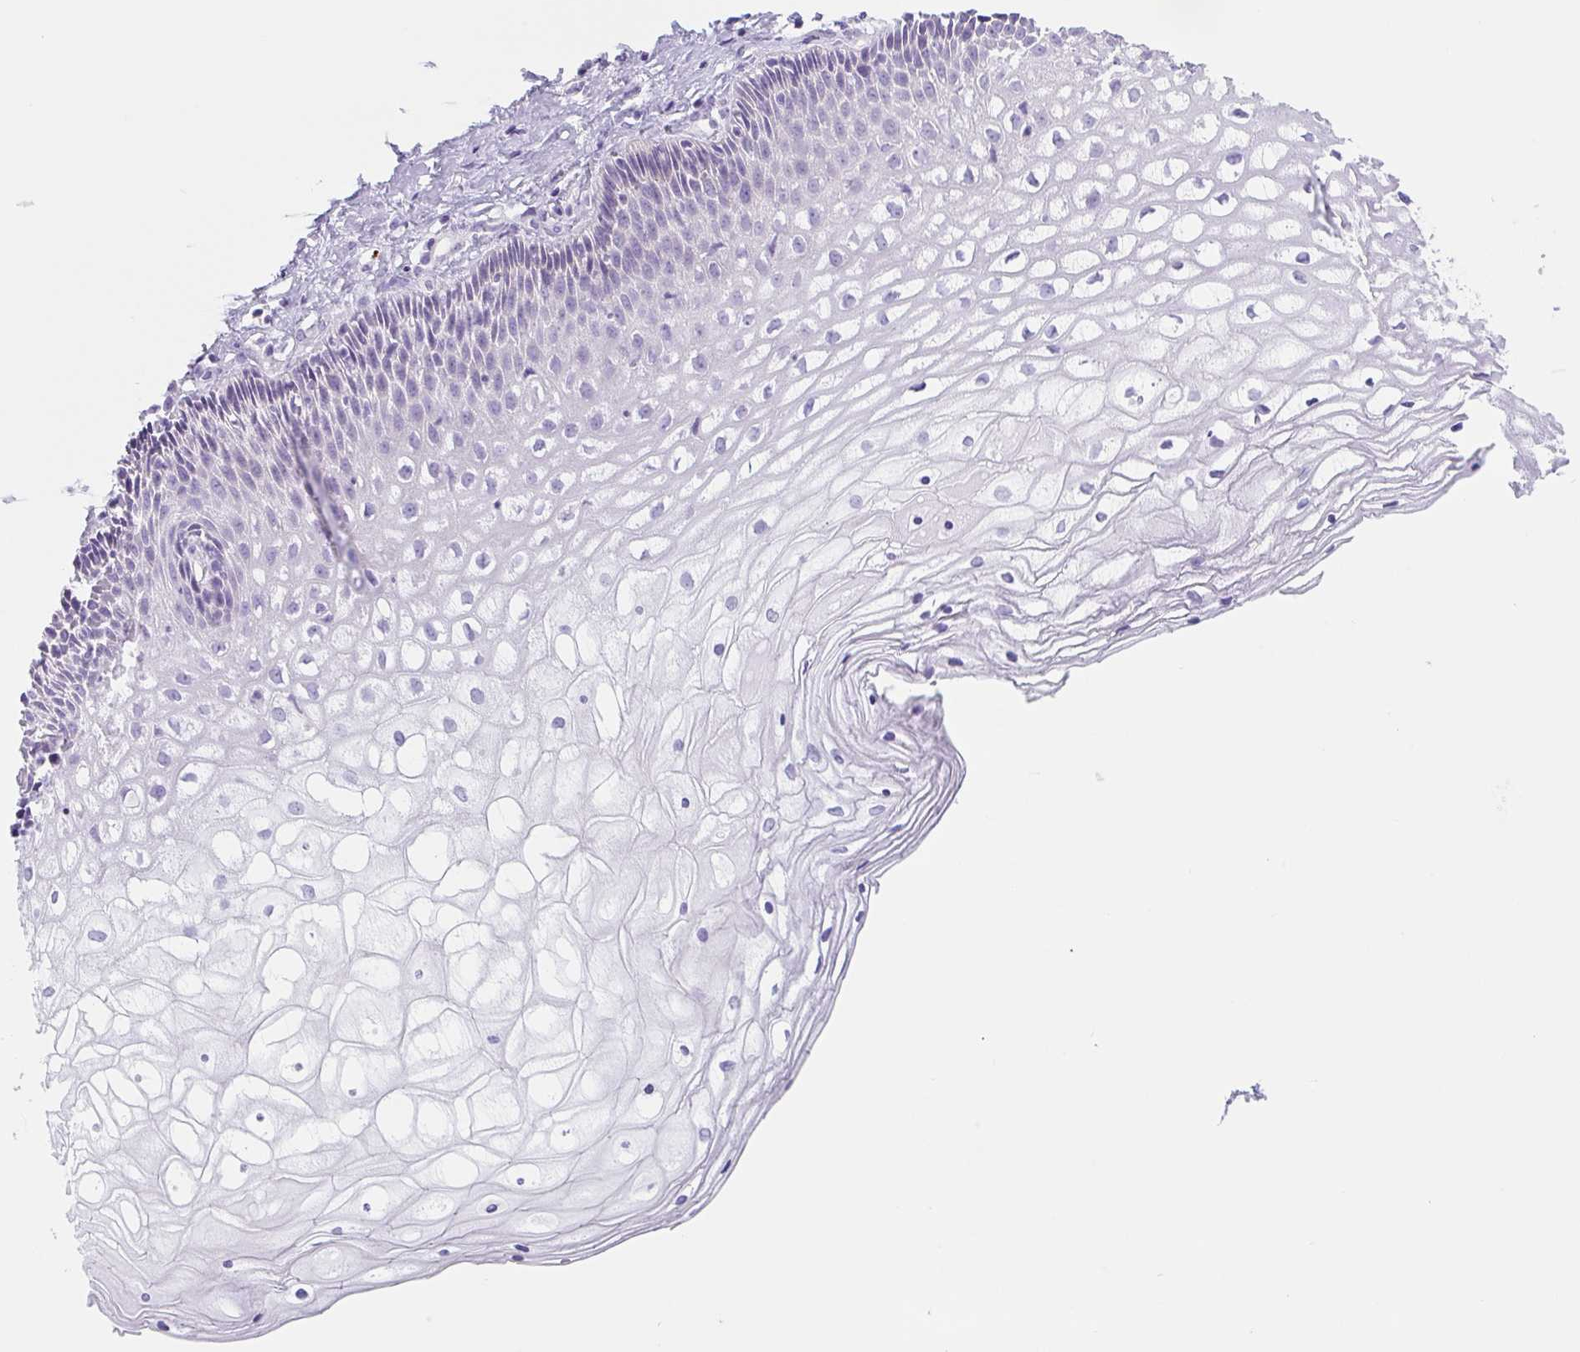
{"staining": {"intensity": "negative", "quantity": "none", "location": "none"}, "tissue": "cervix", "cell_type": "Glandular cells", "image_type": "normal", "snomed": [{"axis": "morphology", "description": "Normal tissue, NOS"}, {"axis": "topography", "description": "Cervix"}], "caption": "The IHC image has no significant positivity in glandular cells of cervix.", "gene": "LENG9", "patient": {"sex": "female", "age": 36}}